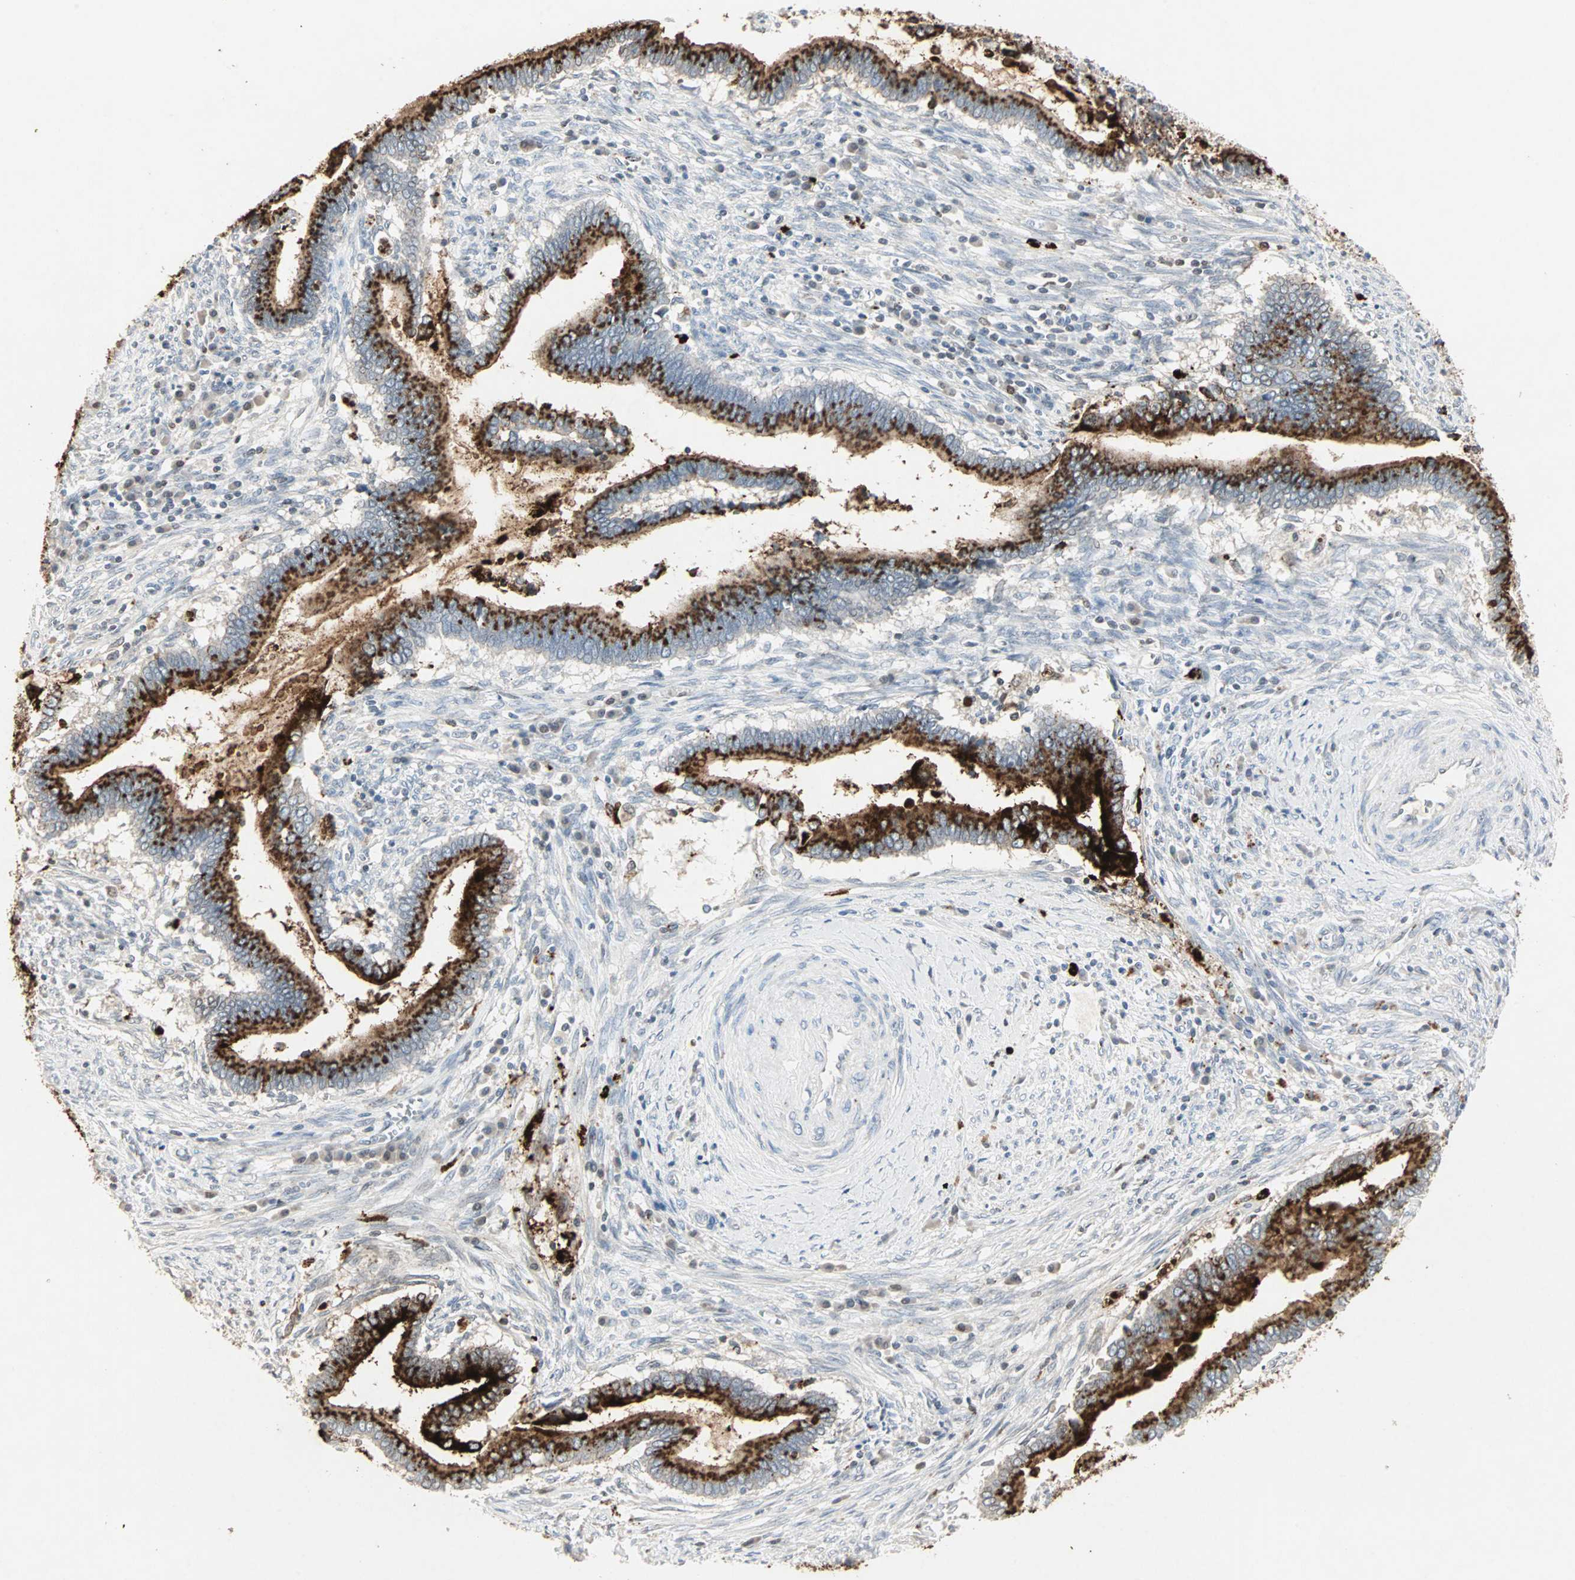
{"staining": {"intensity": "strong", "quantity": ">75%", "location": "cytoplasmic/membranous"}, "tissue": "cervical cancer", "cell_type": "Tumor cells", "image_type": "cancer", "snomed": [{"axis": "morphology", "description": "Adenocarcinoma, NOS"}, {"axis": "topography", "description": "Cervix"}], "caption": "Immunohistochemical staining of cervical cancer reveals strong cytoplasmic/membranous protein expression in approximately >75% of tumor cells.", "gene": "CEACAM6", "patient": {"sex": "female", "age": 44}}